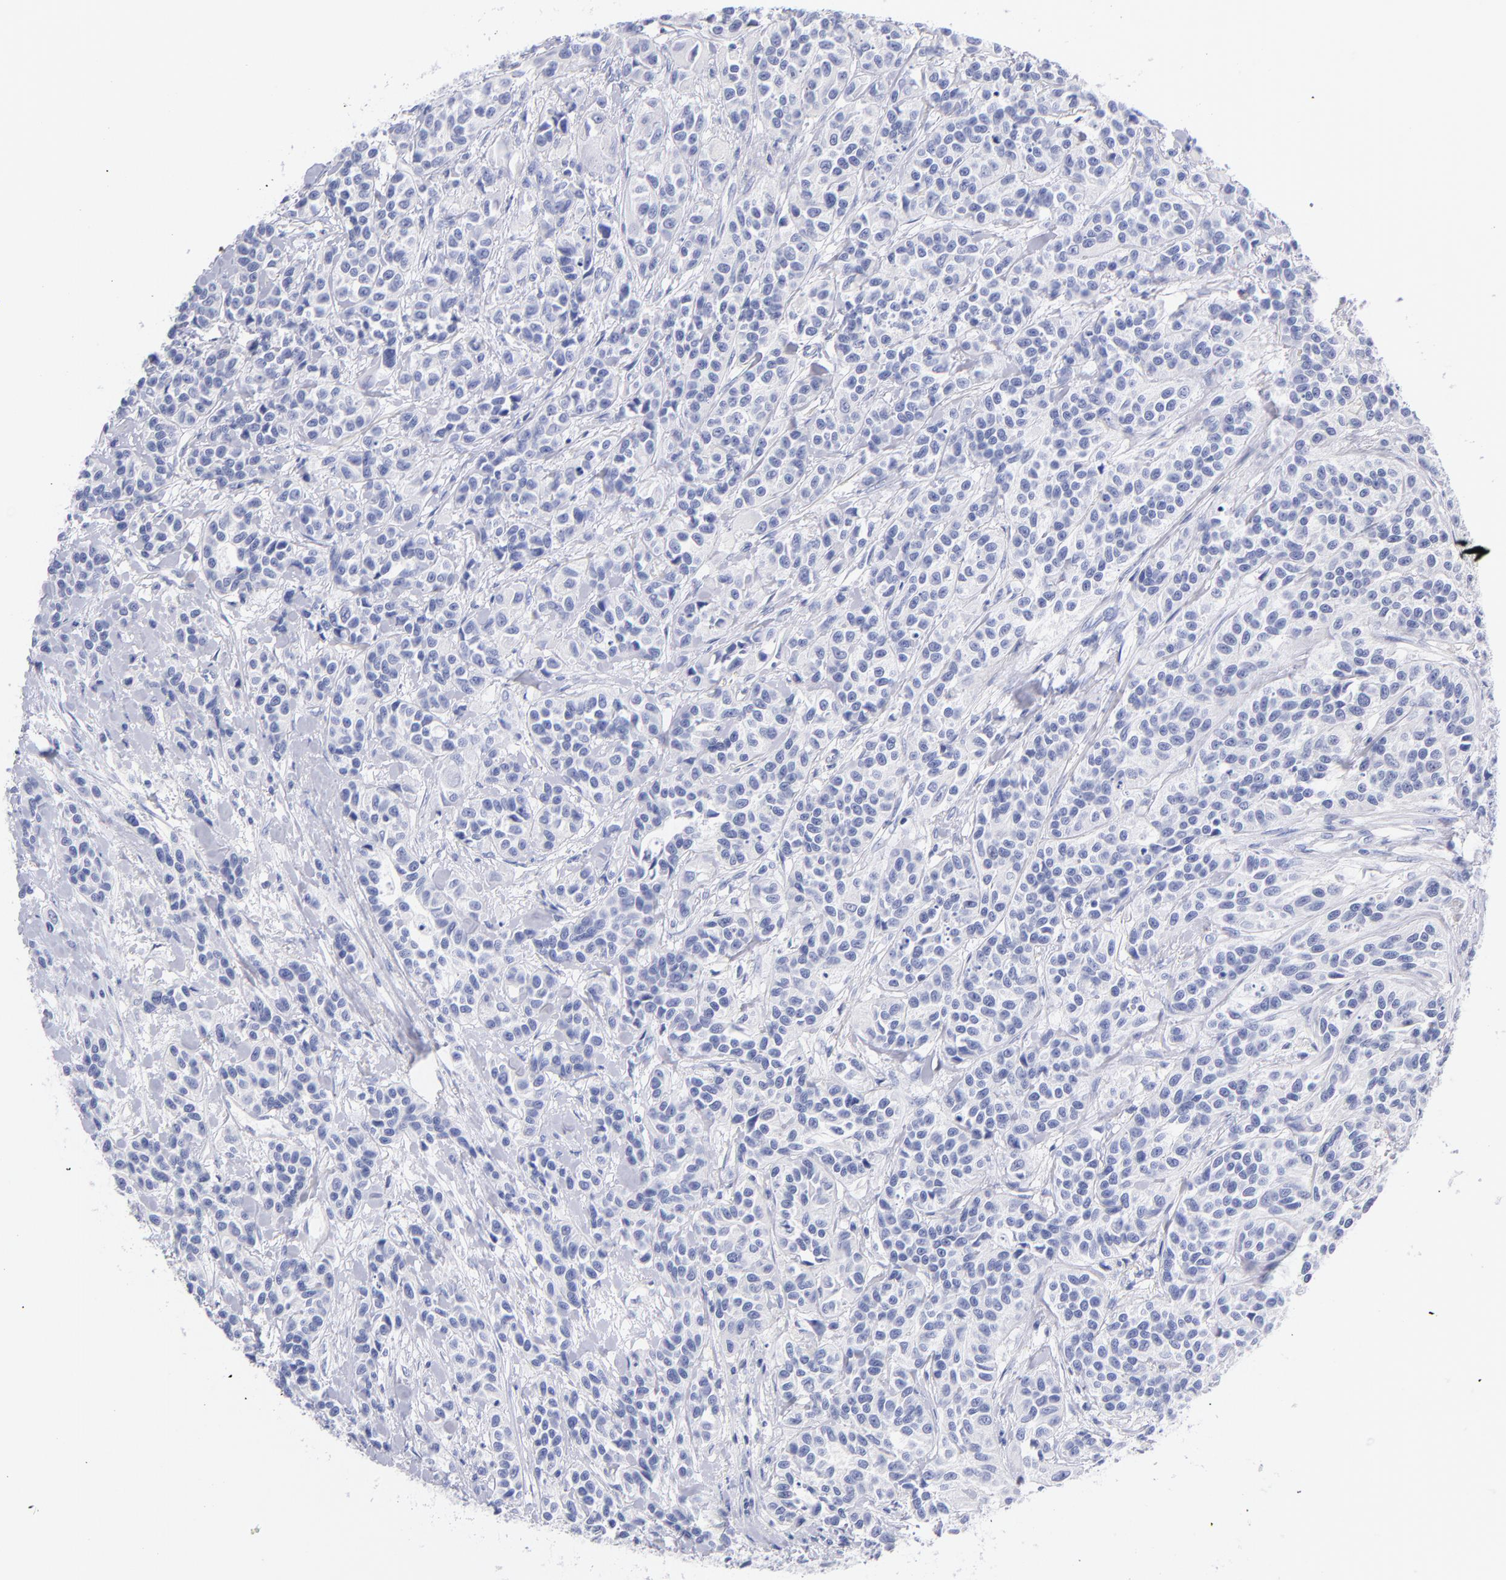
{"staining": {"intensity": "negative", "quantity": "none", "location": "none"}, "tissue": "urothelial cancer", "cell_type": "Tumor cells", "image_type": "cancer", "snomed": [{"axis": "morphology", "description": "Urothelial carcinoma, High grade"}, {"axis": "topography", "description": "Urinary bladder"}], "caption": "The photomicrograph shows no significant expression in tumor cells of urothelial carcinoma (high-grade).", "gene": "SCGN", "patient": {"sex": "female", "age": 81}}